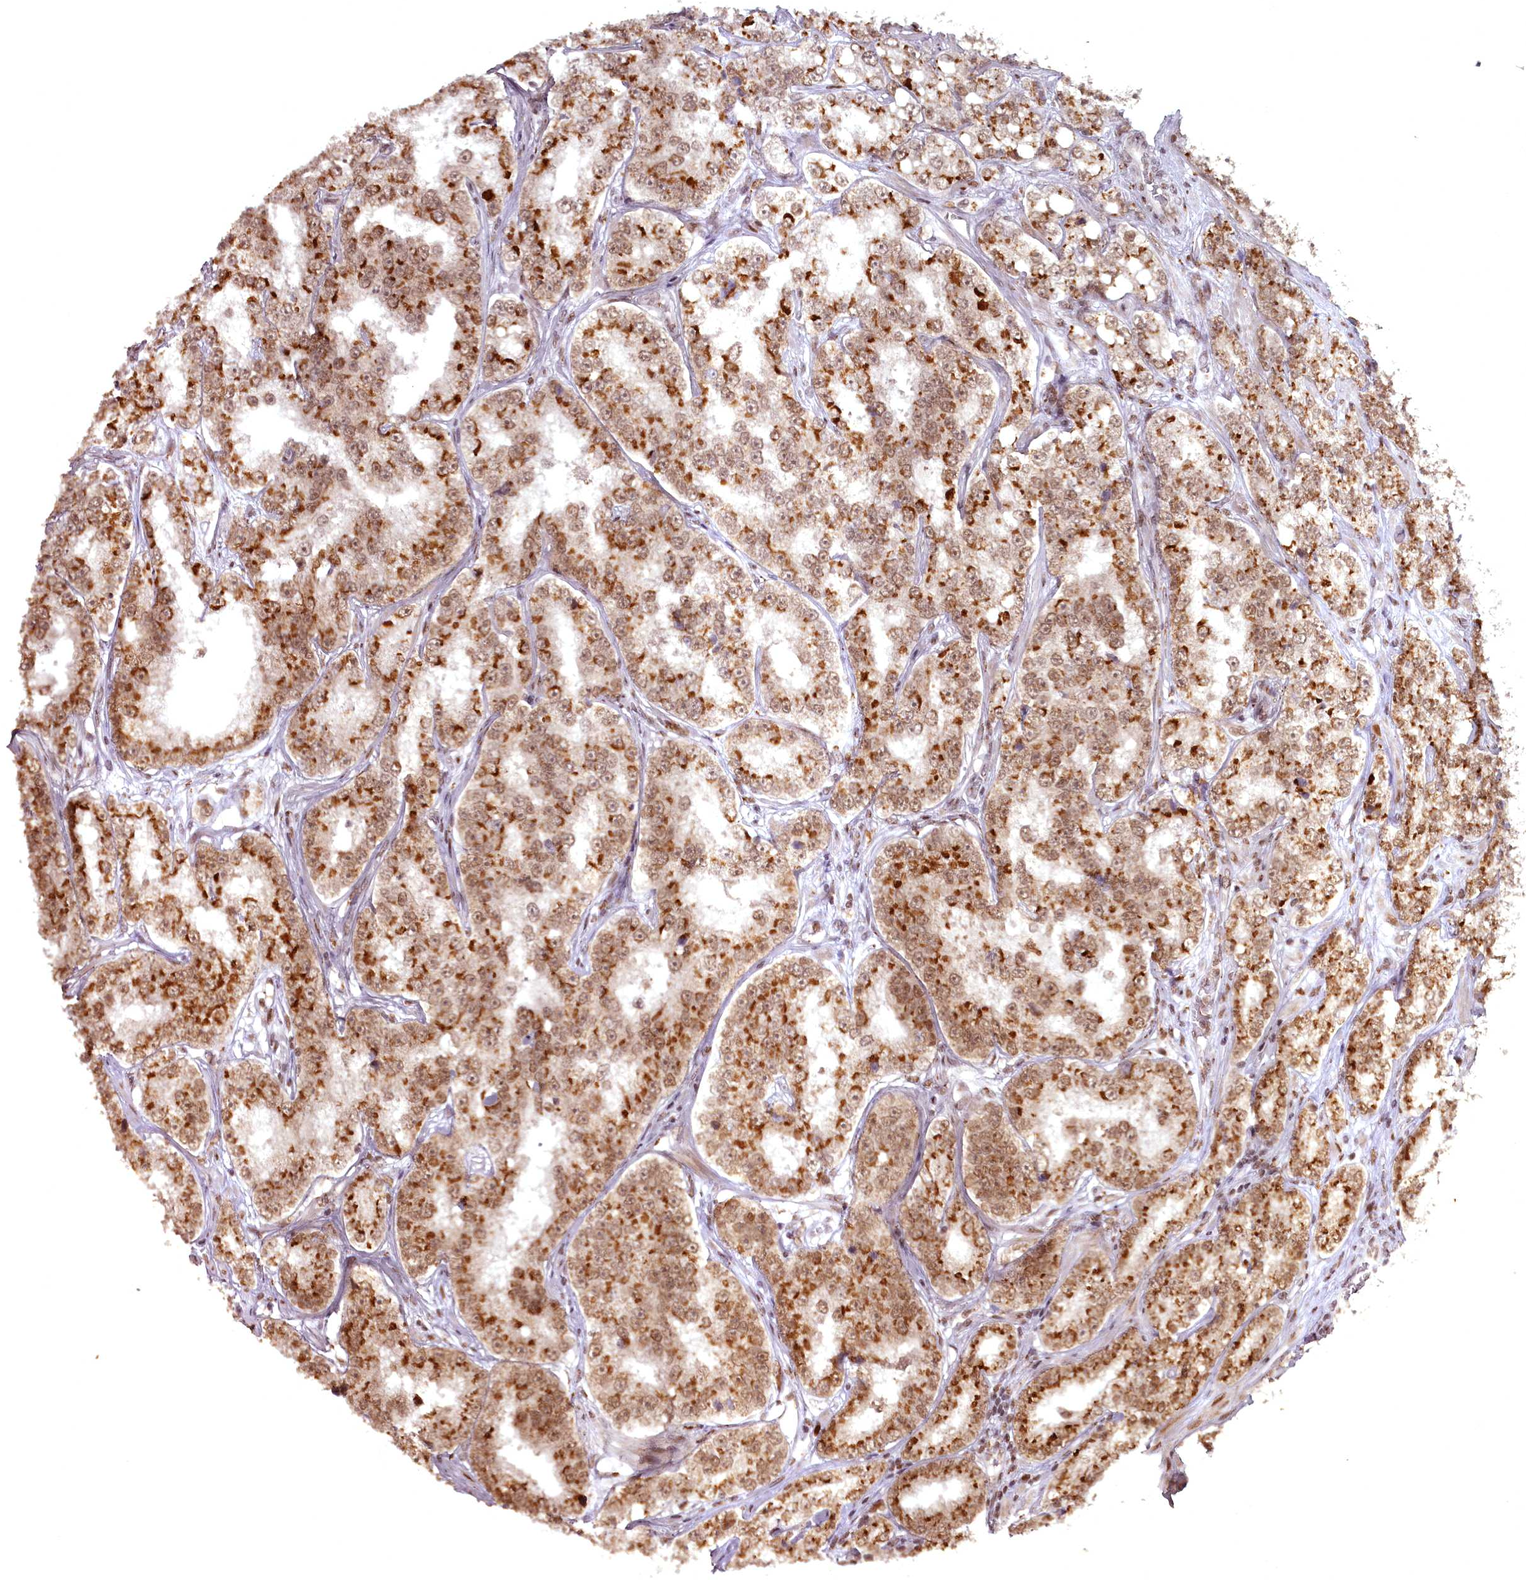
{"staining": {"intensity": "strong", "quantity": "25%-75%", "location": "cytoplasmic/membranous,nuclear"}, "tissue": "prostate cancer", "cell_type": "Tumor cells", "image_type": "cancer", "snomed": [{"axis": "morphology", "description": "Normal tissue, NOS"}, {"axis": "morphology", "description": "Adenocarcinoma, High grade"}, {"axis": "topography", "description": "Prostate"}], "caption": "Immunohistochemistry (IHC) micrograph of human prostate high-grade adenocarcinoma stained for a protein (brown), which shows high levels of strong cytoplasmic/membranous and nuclear positivity in approximately 25%-75% of tumor cells.", "gene": "CEP83", "patient": {"sex": "male", "age": 83}}